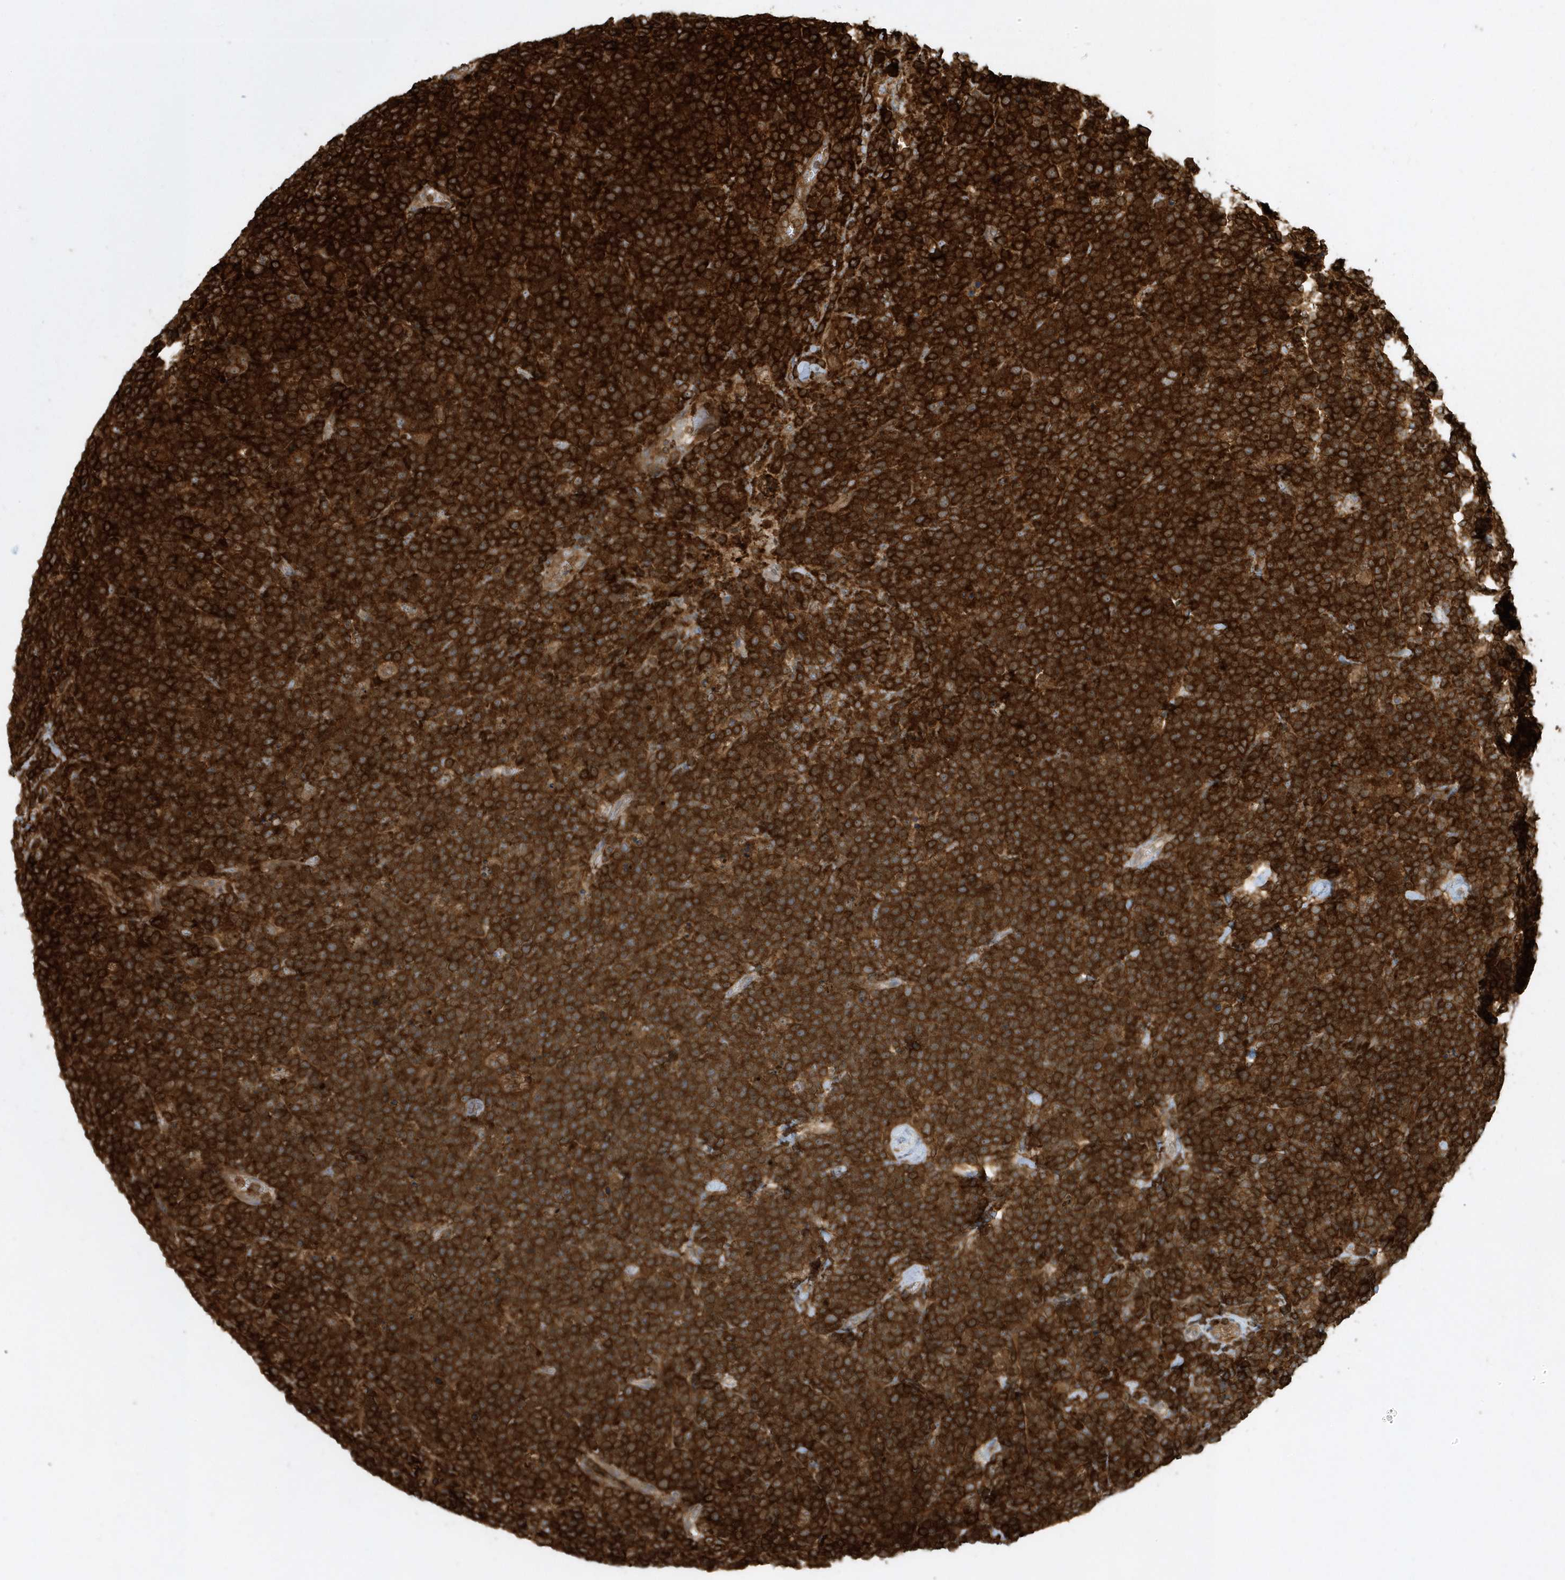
{"staining": {"intensity": "strong", "quantity": ">75%", "location": "cytoplasmic/membranous"}, "tissue": "lymphoma", "cell_type": "Tumor cells", "image_type": "cancer", "snomed": [{"axis": "morphology", "description": "Malignant lymphoma, non-Hodgkin's type, High grade"}, {"axis": "topography", "description": "Lymph node"}], "caption": "Human malignant lymphoma, non-Hodgkin's type (high-grade) stained for a protein (brown) reveals strong cytoplasmic/membranous positive positivity in approximately >75% of tumor cells.", "gene": "CLCN6", "patient": {"sex": "male", "age": 61}}